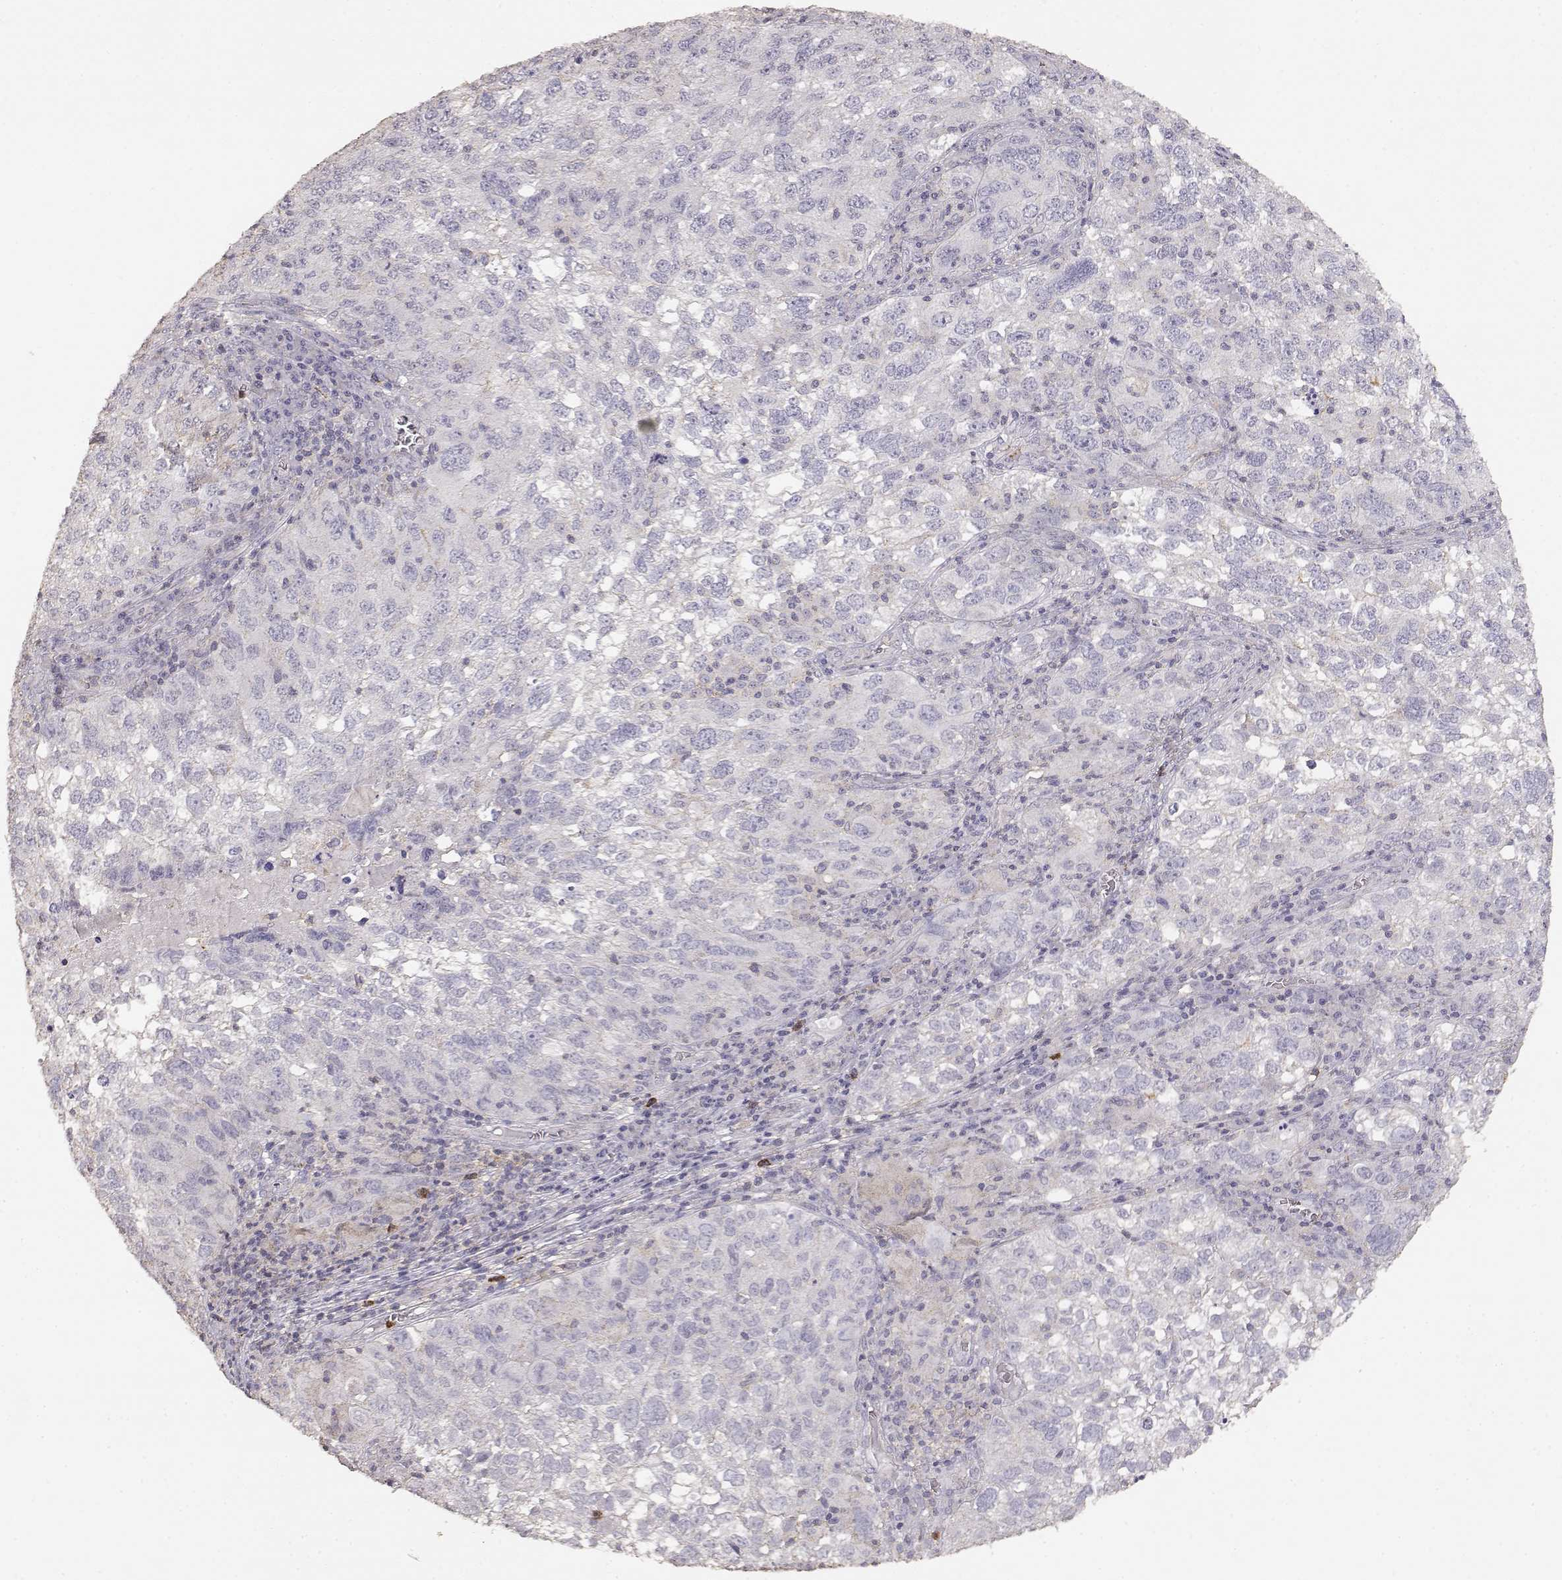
{"staining": {"intensity": "negative", "quantity": "none", "location": "none"}, "tissue": "cervical cancer", "cell_type": "Tumor cells", "image_type": "cancer", "snomed": [{"axis": "morphology", "description": "Squamous cell carcinoma, NOS"}, {"axis": "topography", "description": "Cervix"}], "caption": "Immunohistochemistry image of cervical squamous cell carcinoma stained for a protein (brown), which exhibits no positivity in tumor cells.", "gene": "TNFRSF10C", "patient": {"sex": "female", "age": 55}}